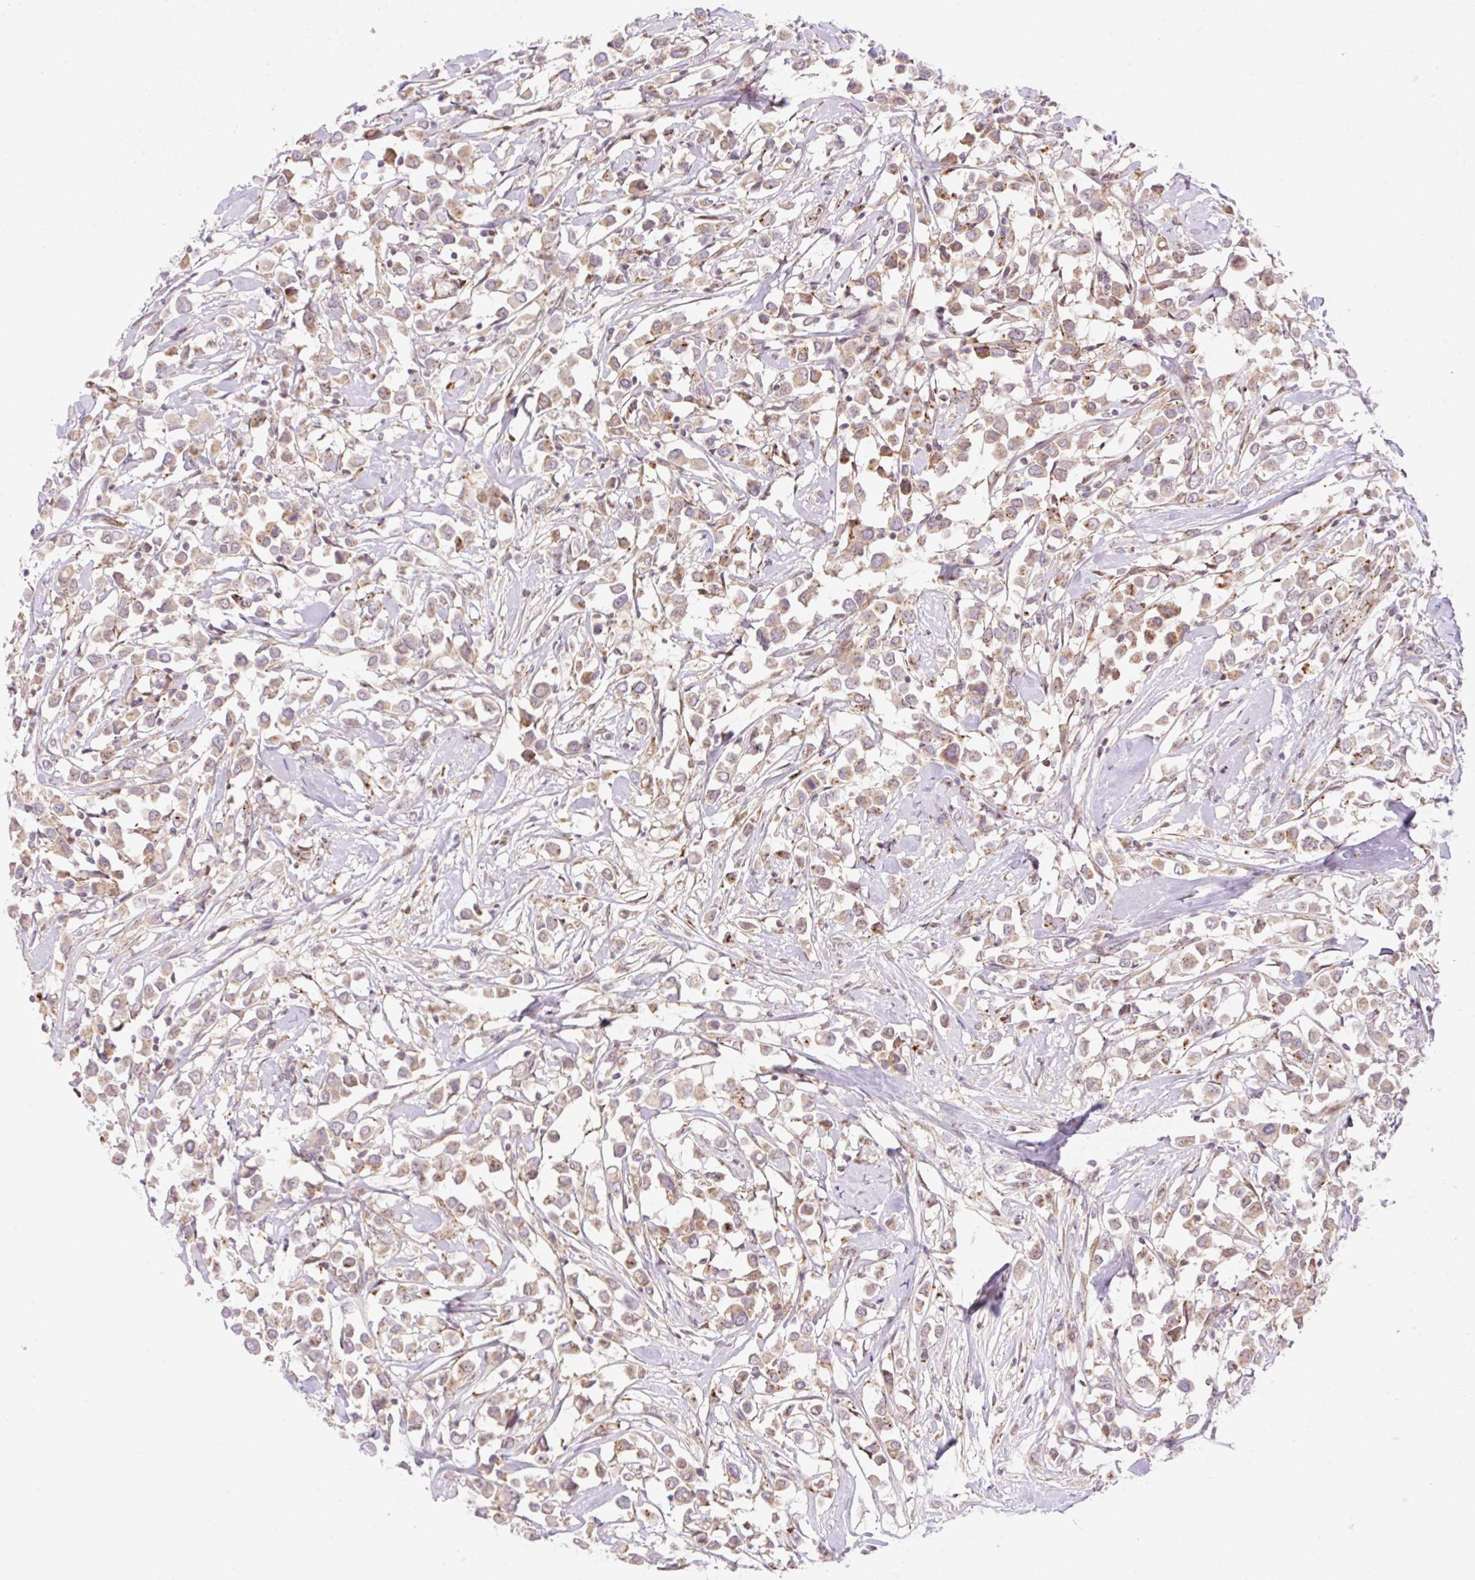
{"staining": {"intensity": "weak", "quantity": ">75%", "location": "cytoplasmic/membranous"}, "tissue": "breast cancer", "cell_type": "Tumor cells", "image_type": "cancer", "snomed": [{"axis": "morphology", "description": "Duct carcinoma"}, {"axis": "topography", "description": "Breast"}], "caption": "This photomicrograph shows immunohistochemistry (IHC) staining of human breast intraductal carcinoma, with low weak cytoplasmic/membranous staining in approximately >75% of tumor cells.", "gene": "ZFP41", "patient": {"sex": "female", "age": 61}}